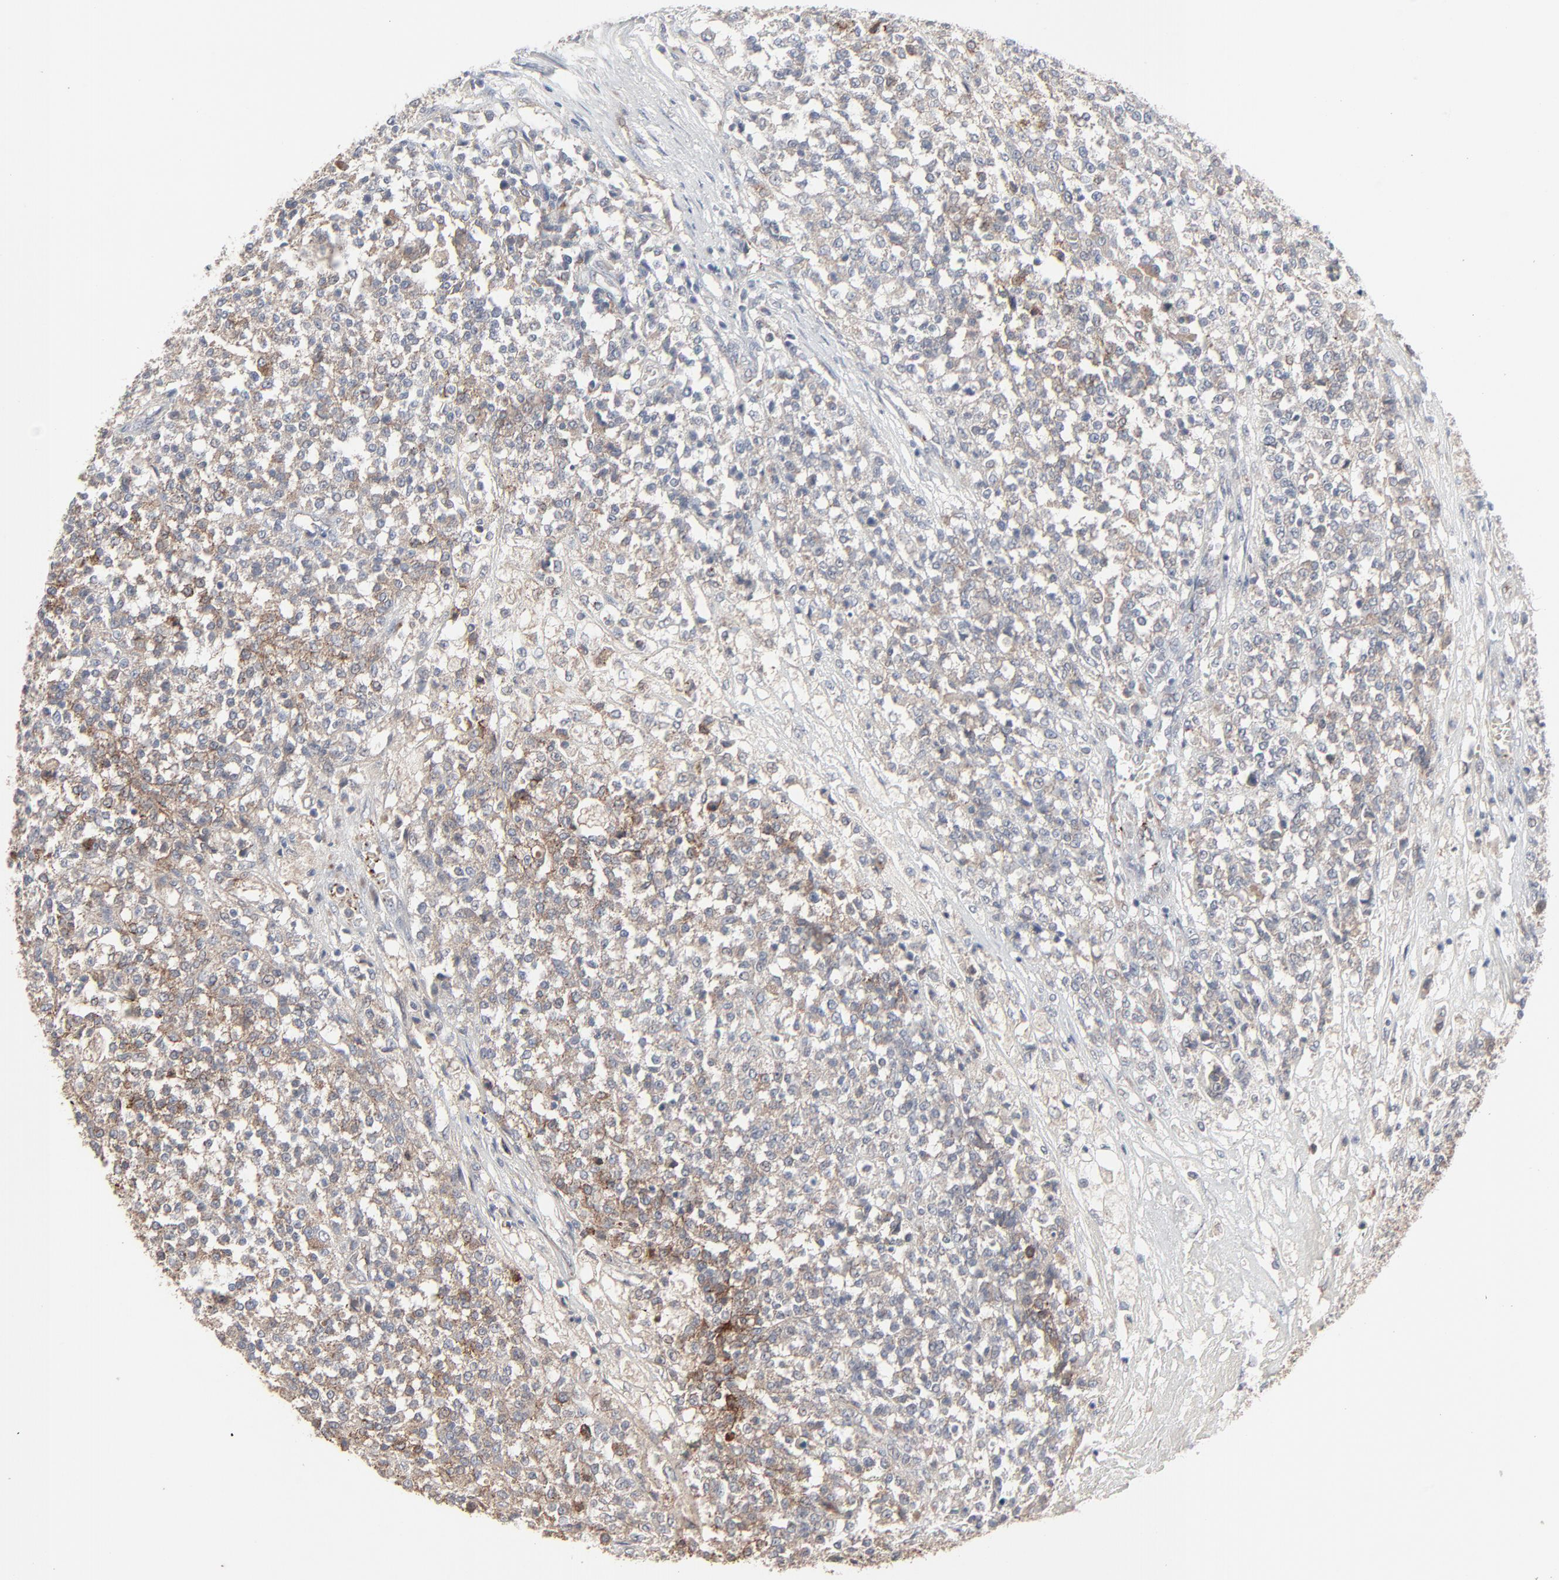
{"staining": {"intensity": "moderate", "quantity": "25%-75%", "location": "cytoplasmic/membranous"}, "tissue": "testis cancer", "cell_type": "Tumor cells", "image_type": "cancer", "snomed": [{"axis": "morphology", "description": "Seminoma, NOS"}, {"axis": "topography", "description": "Testis"}], "caption": "A photomicrograph showing moderate cytoplasmic/membranous positivity in approximately 25%-75% of tumor cells in testis cancer, as visualized by brown immunohistochemical staining.", "gene": "JAM3", "patient": {"sex": "male", "age": 59}}